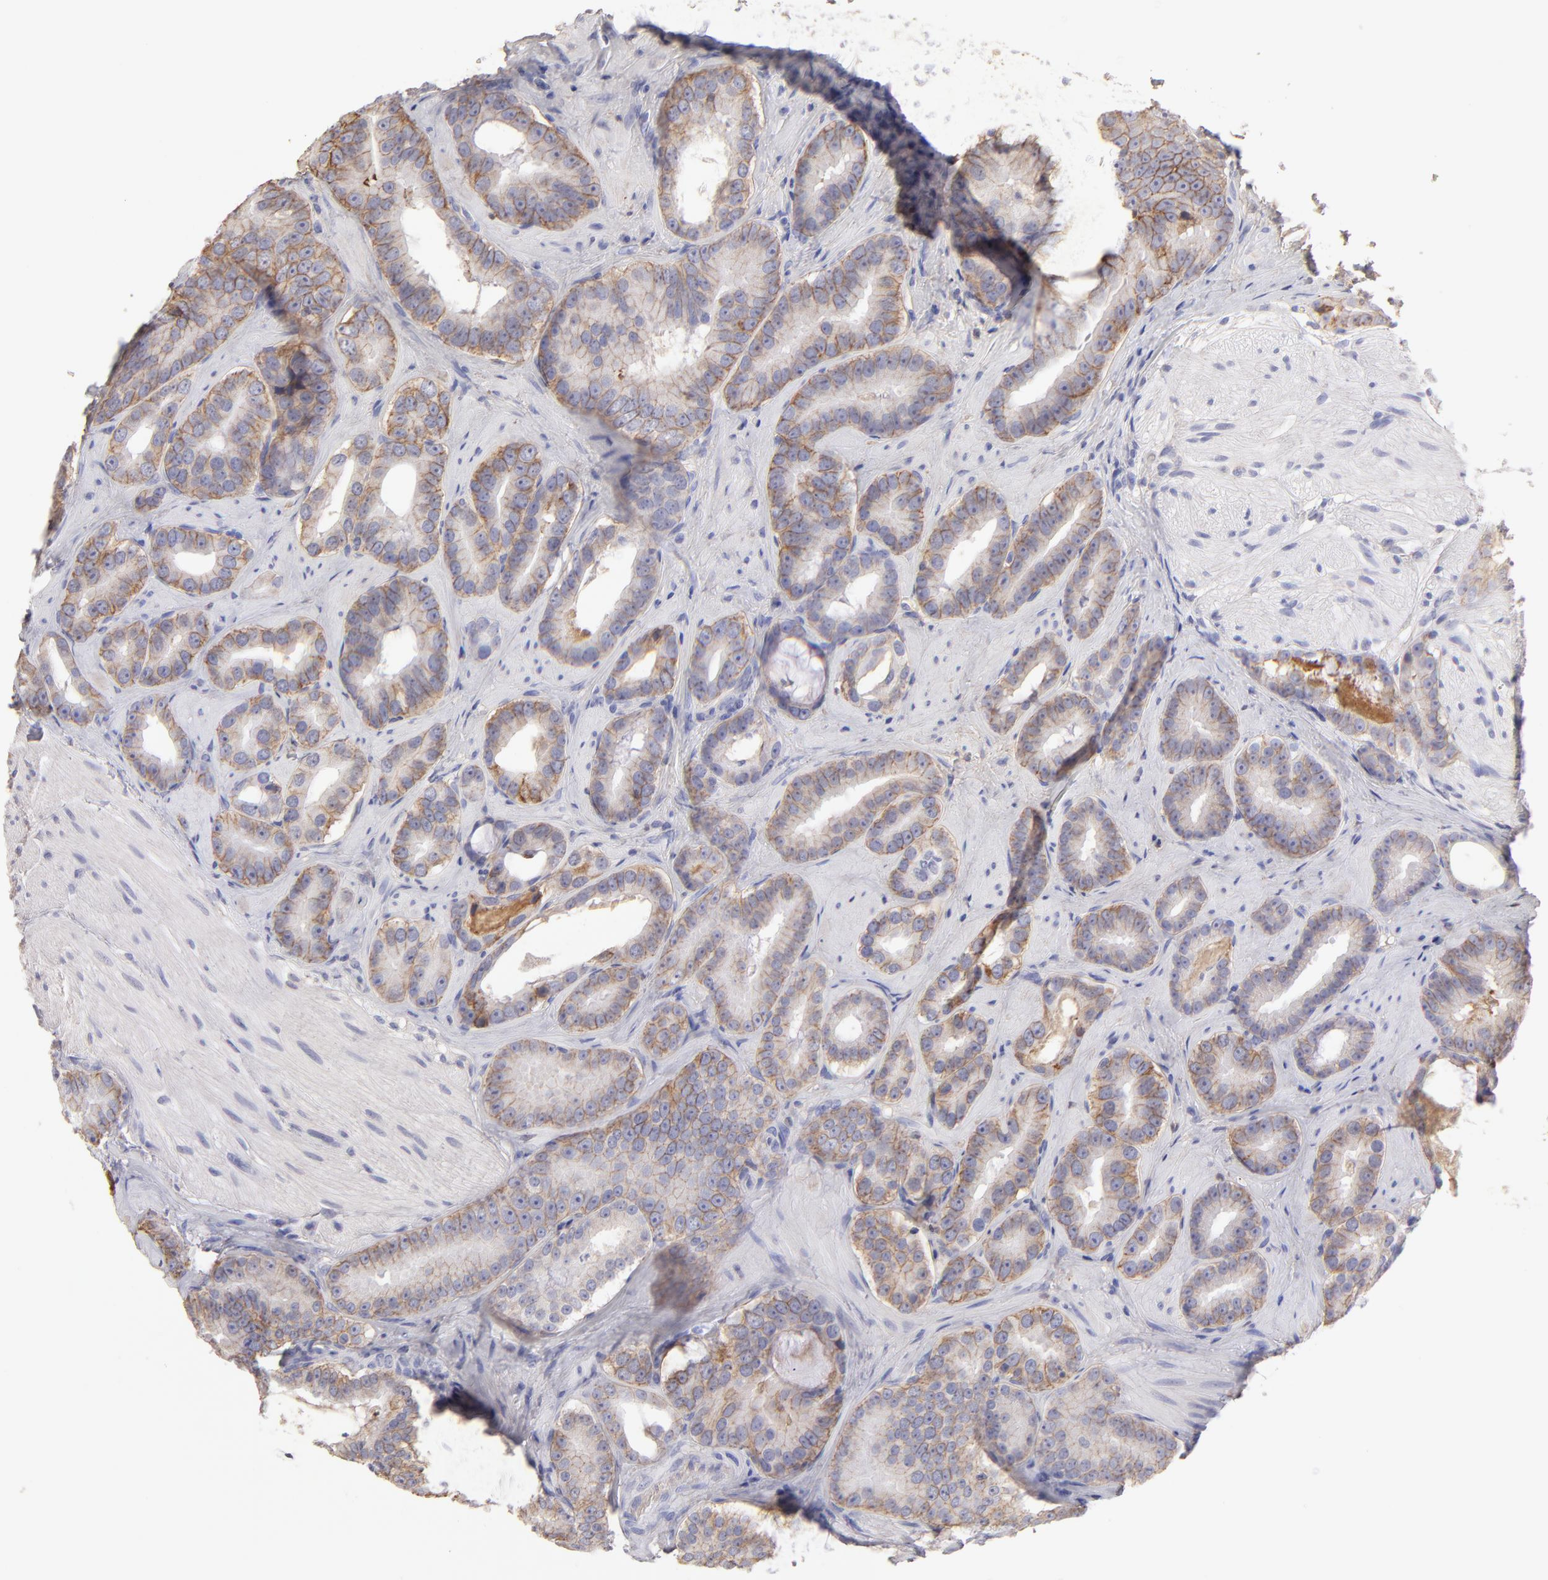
{"staining": {"intensity": "moderate", "quantity": "<25%", "location": "cytoplasmic/membranous"}, "tissue": "prostate cancer", "cell_type": "Tumor cells", "image_type": "cancer", "snomed": [{"axis": "morphology", "description": "Adenocarcinoma, Low grade"}, {"axis": "topography", "description": "Prostate"}], "caption": "Protein analysis of low-grade adenocarcinoma (prostate) tissue reveals moderate cytoplasmic/membranous expression in about <25% of tumor cells. (DAB IHC, brown staining for protein, blue staining for nuclei).", "gene": "ABCC4", "patient": {"sex": "male", "age": 59}}